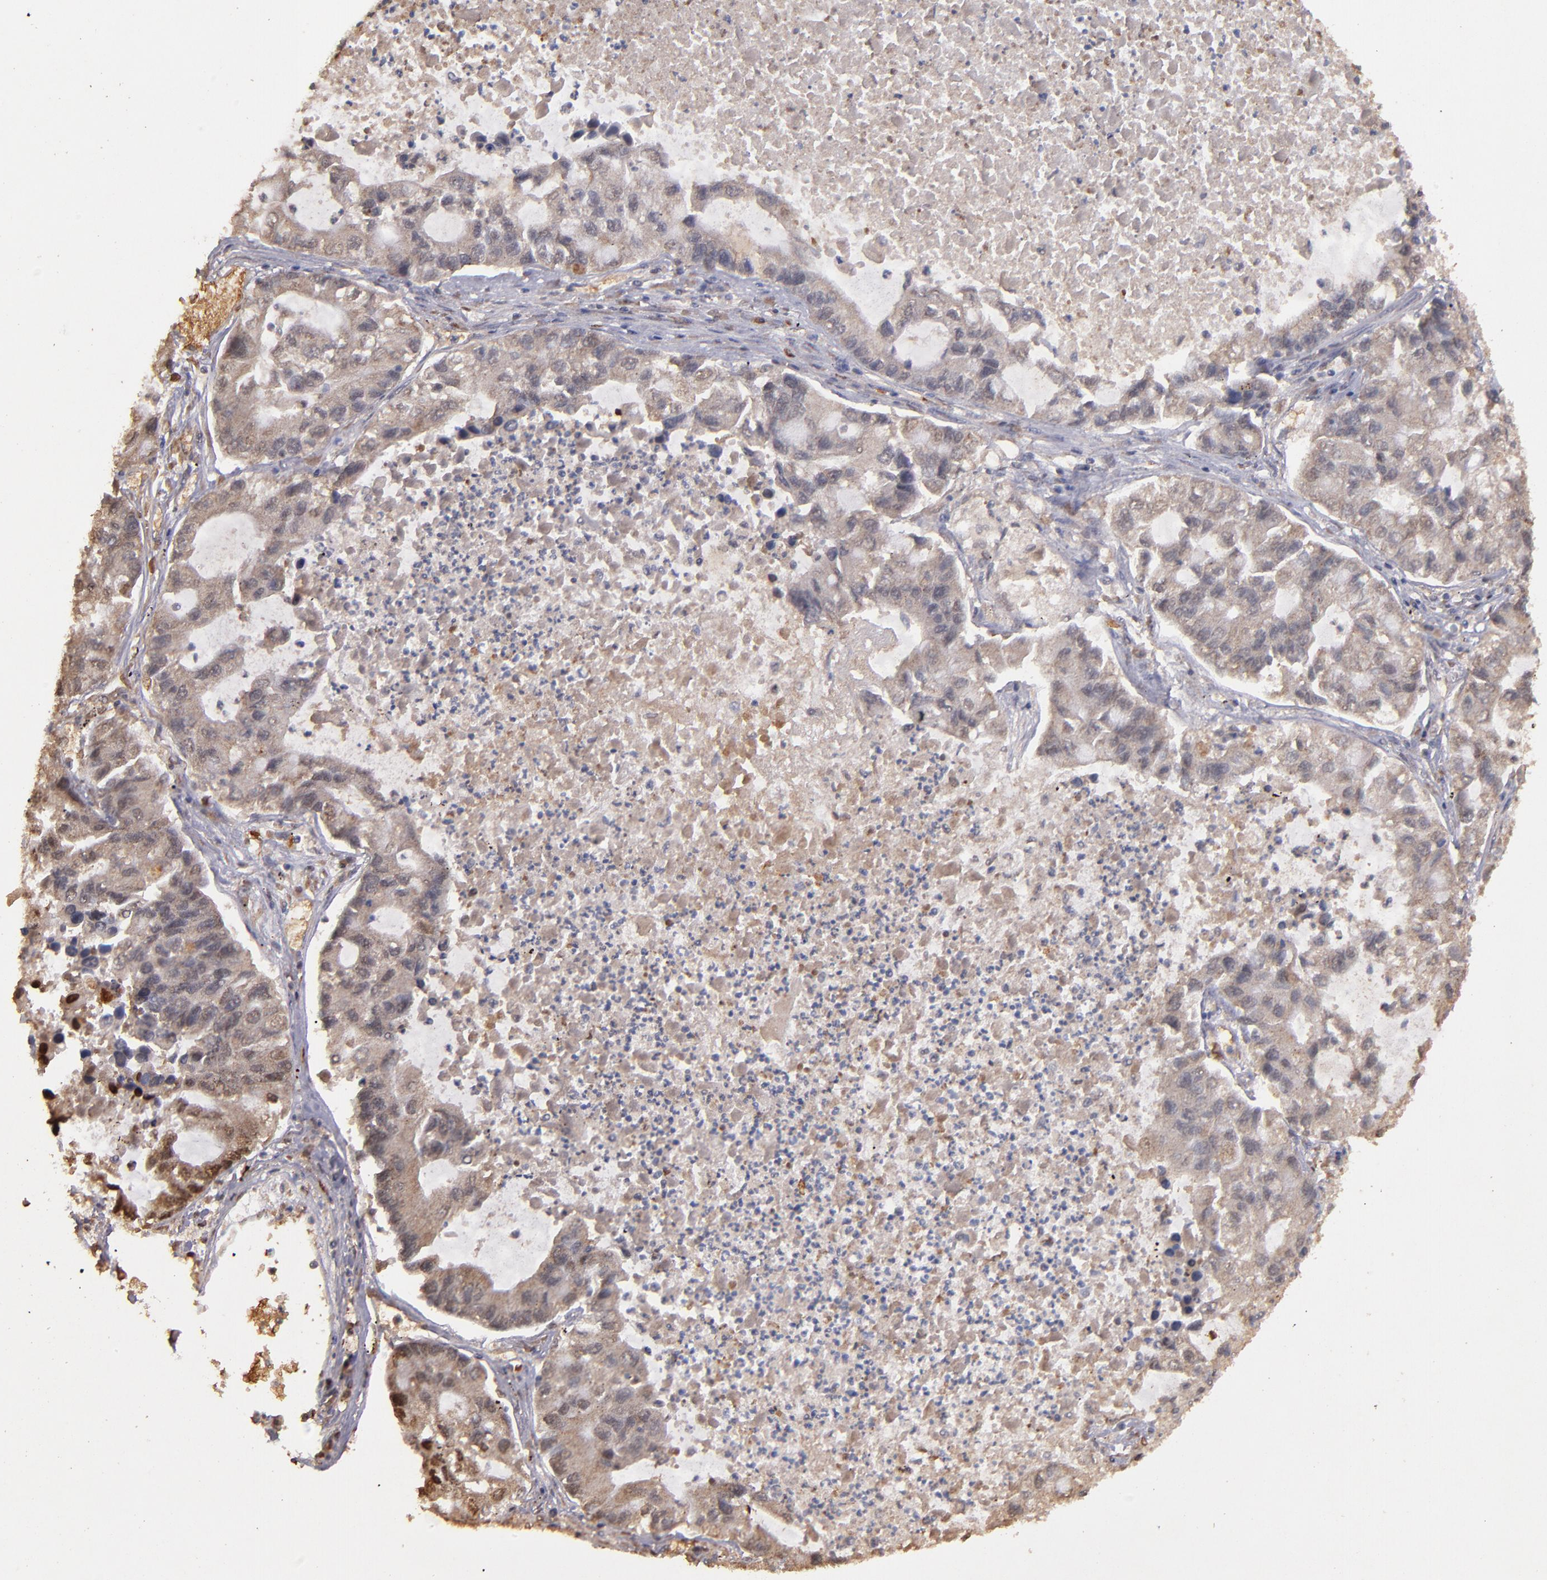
{"staining": {"intensity": "moderate", "quantity": ">75%", "location": "cytoplasmic/membranous"}, "tissue": "lung cancer", "cell_type": "Tumor cells", "image_type": "cancer", "snomed": [{"axis": "morphology", "description": "Adenocarcinoma, NOS"}, {"axis": "topography", "description": "Lung"}], "caption": "Immunohistochemistry micrograph of lung cancer stained for a protein (brown), which demonstrates medium levels of moderate cytoplasmic/membranous staining in approximately >75% of tumor cells.", "gene": "SERPINC1", "patient": {"sex": "female", "age": 51}}